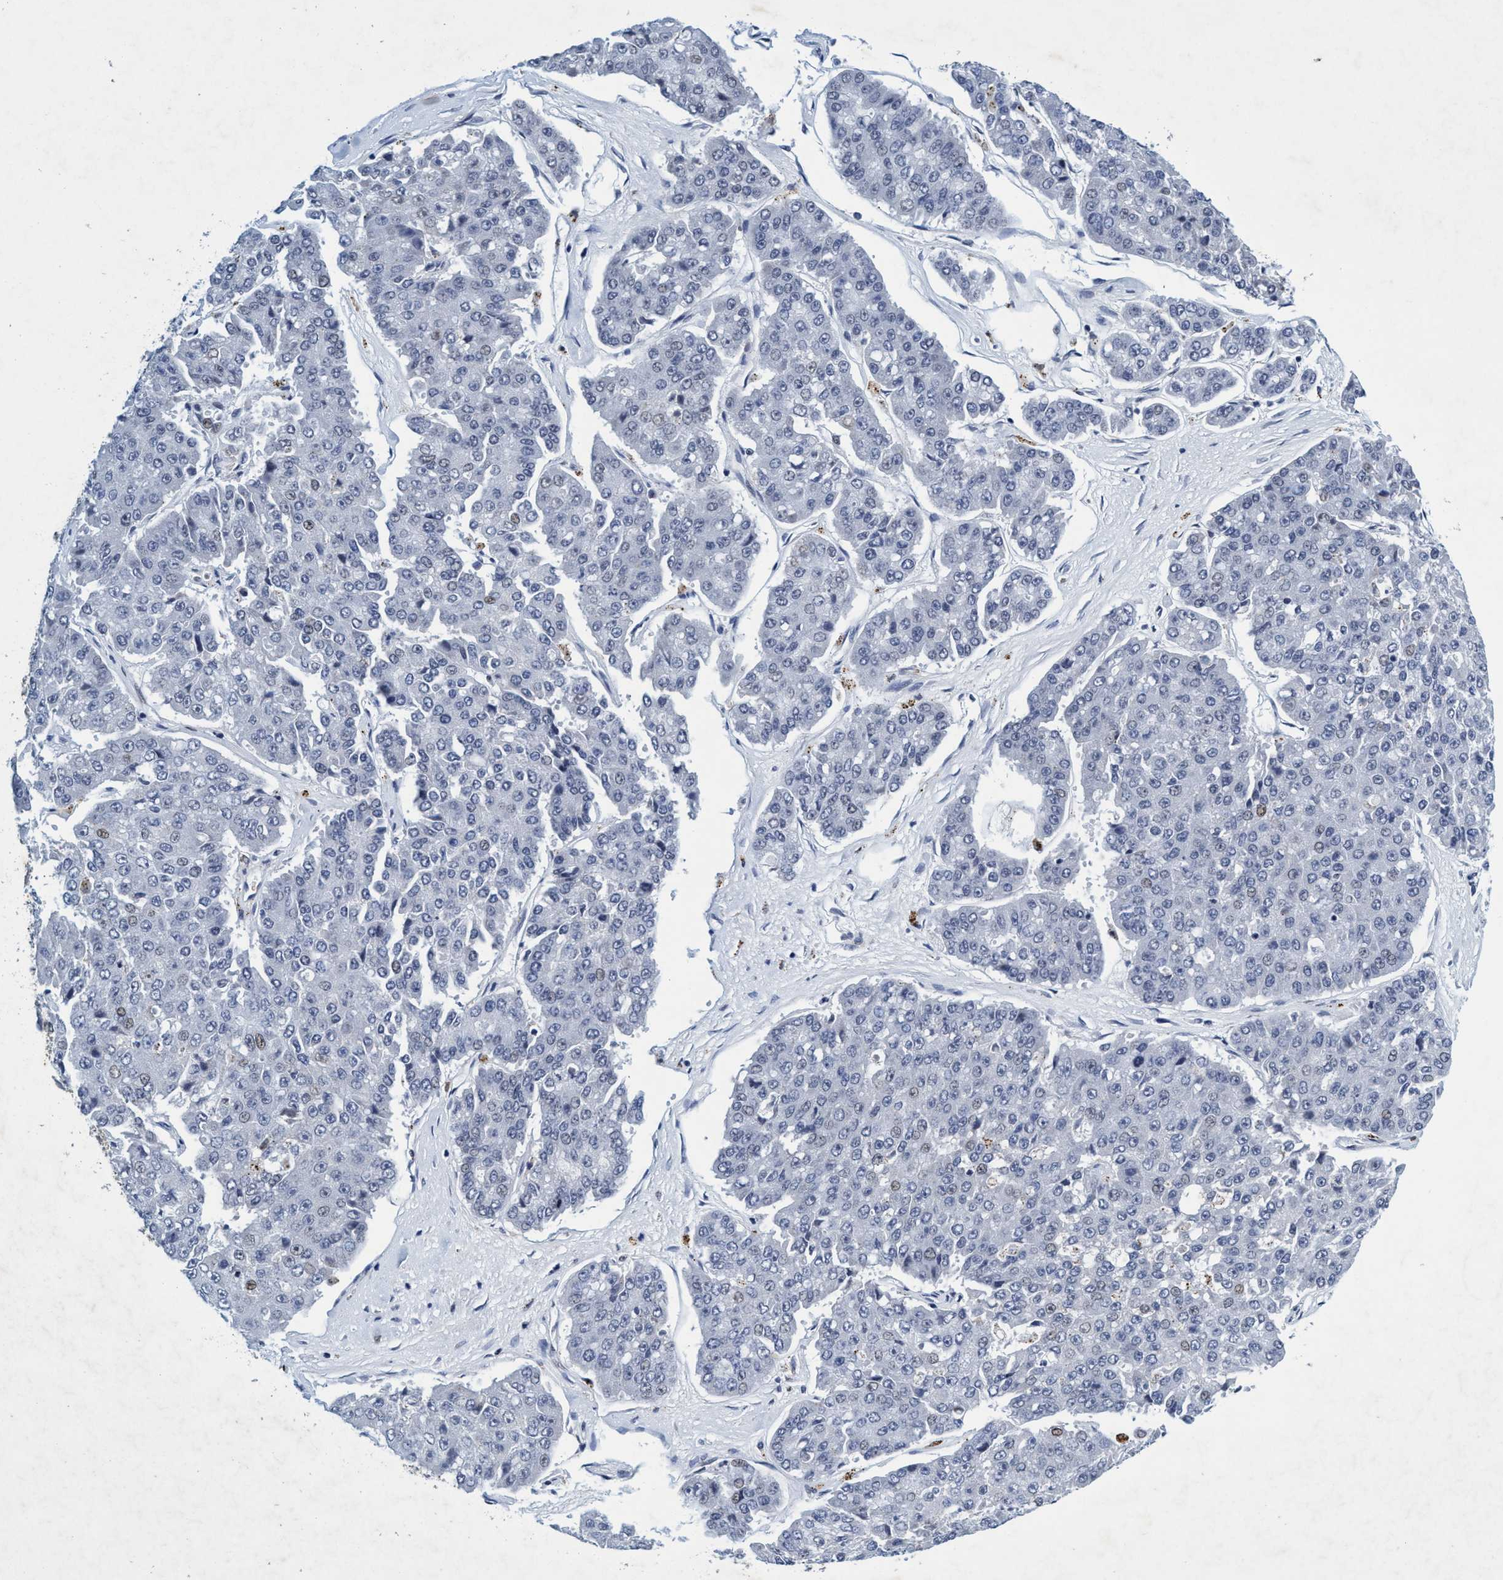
{"staining": {"intensity": "negative", "quantity": "none", "location": "none"}, "tissue": "pancreatic cancer", "cell_type": "Tumor cells", "image_type": "cancer", "snomed": [{"axis": "morphology", "description": "Adenocarcinoma, NOS"}, {"axis": "topography", "description": "Pancreas"}], "caption": "The immunohistochemistry (IHC) histopathology image has no significant staining in tumor cells of pancreatic cancer (adenocarcinoma) tissue.", "gene": "GRB14", "patient": {"sex": "male", "age": 50}}